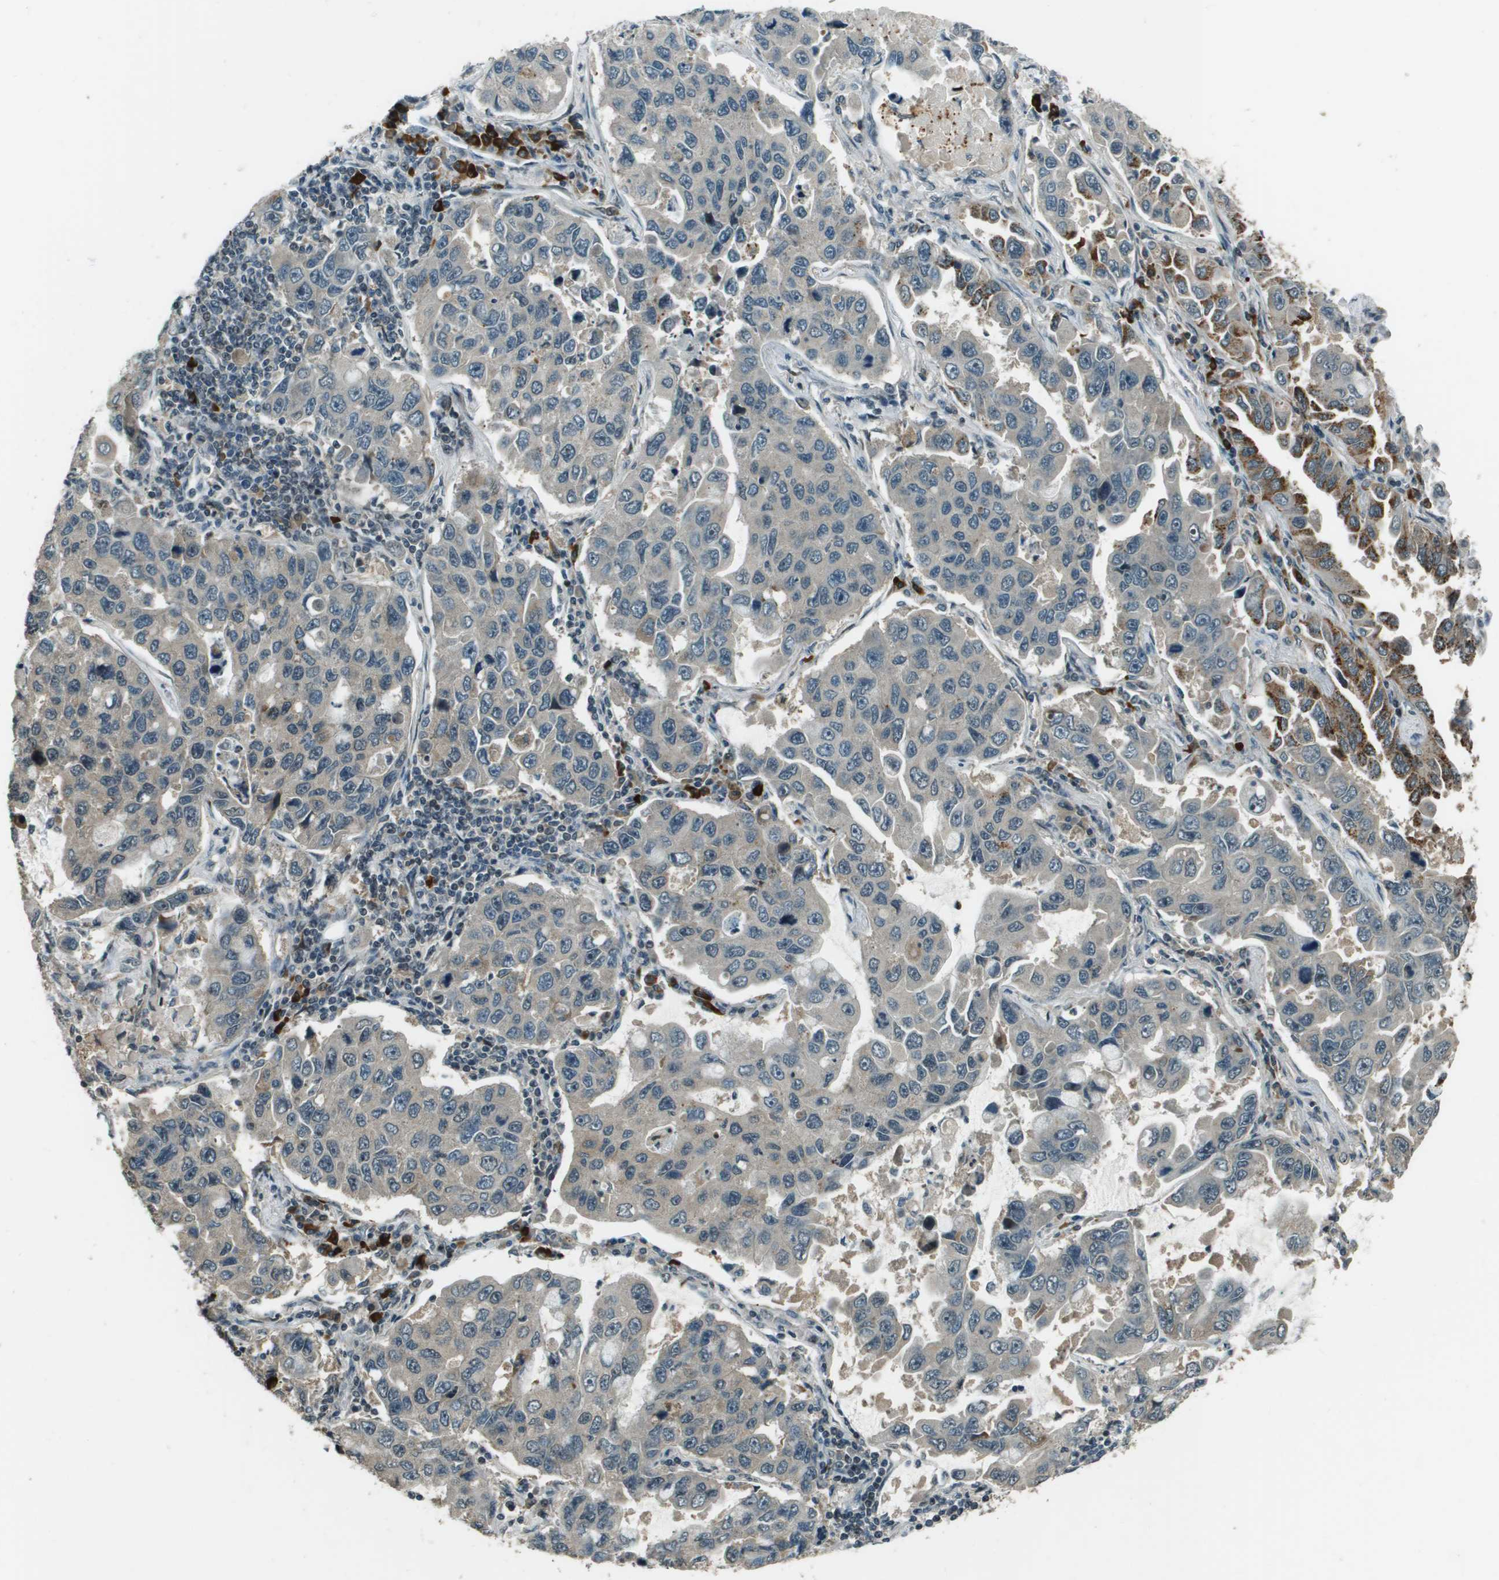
{"staining": {"intensity": "moderate", "quantity": "<25%", "location": "cytoplasmic/membranous"}, "tissue": "lung cancer", "cell_type": "Tumor cells", "image_type": "cancer", "snomed": [{"axis": "morphology", "description": "Adenocarcinoma, NOS"}, {"axis": "topography", "description": "Lung"}], "caption": "The histopathology image shows staining of lung adenocarcinoma, revealing moderate cytoplasmic/membranous protein expression (brown color) within tumor cells.", "gene": "SDC3", "patient": {"sex": "male", "age": 64}}